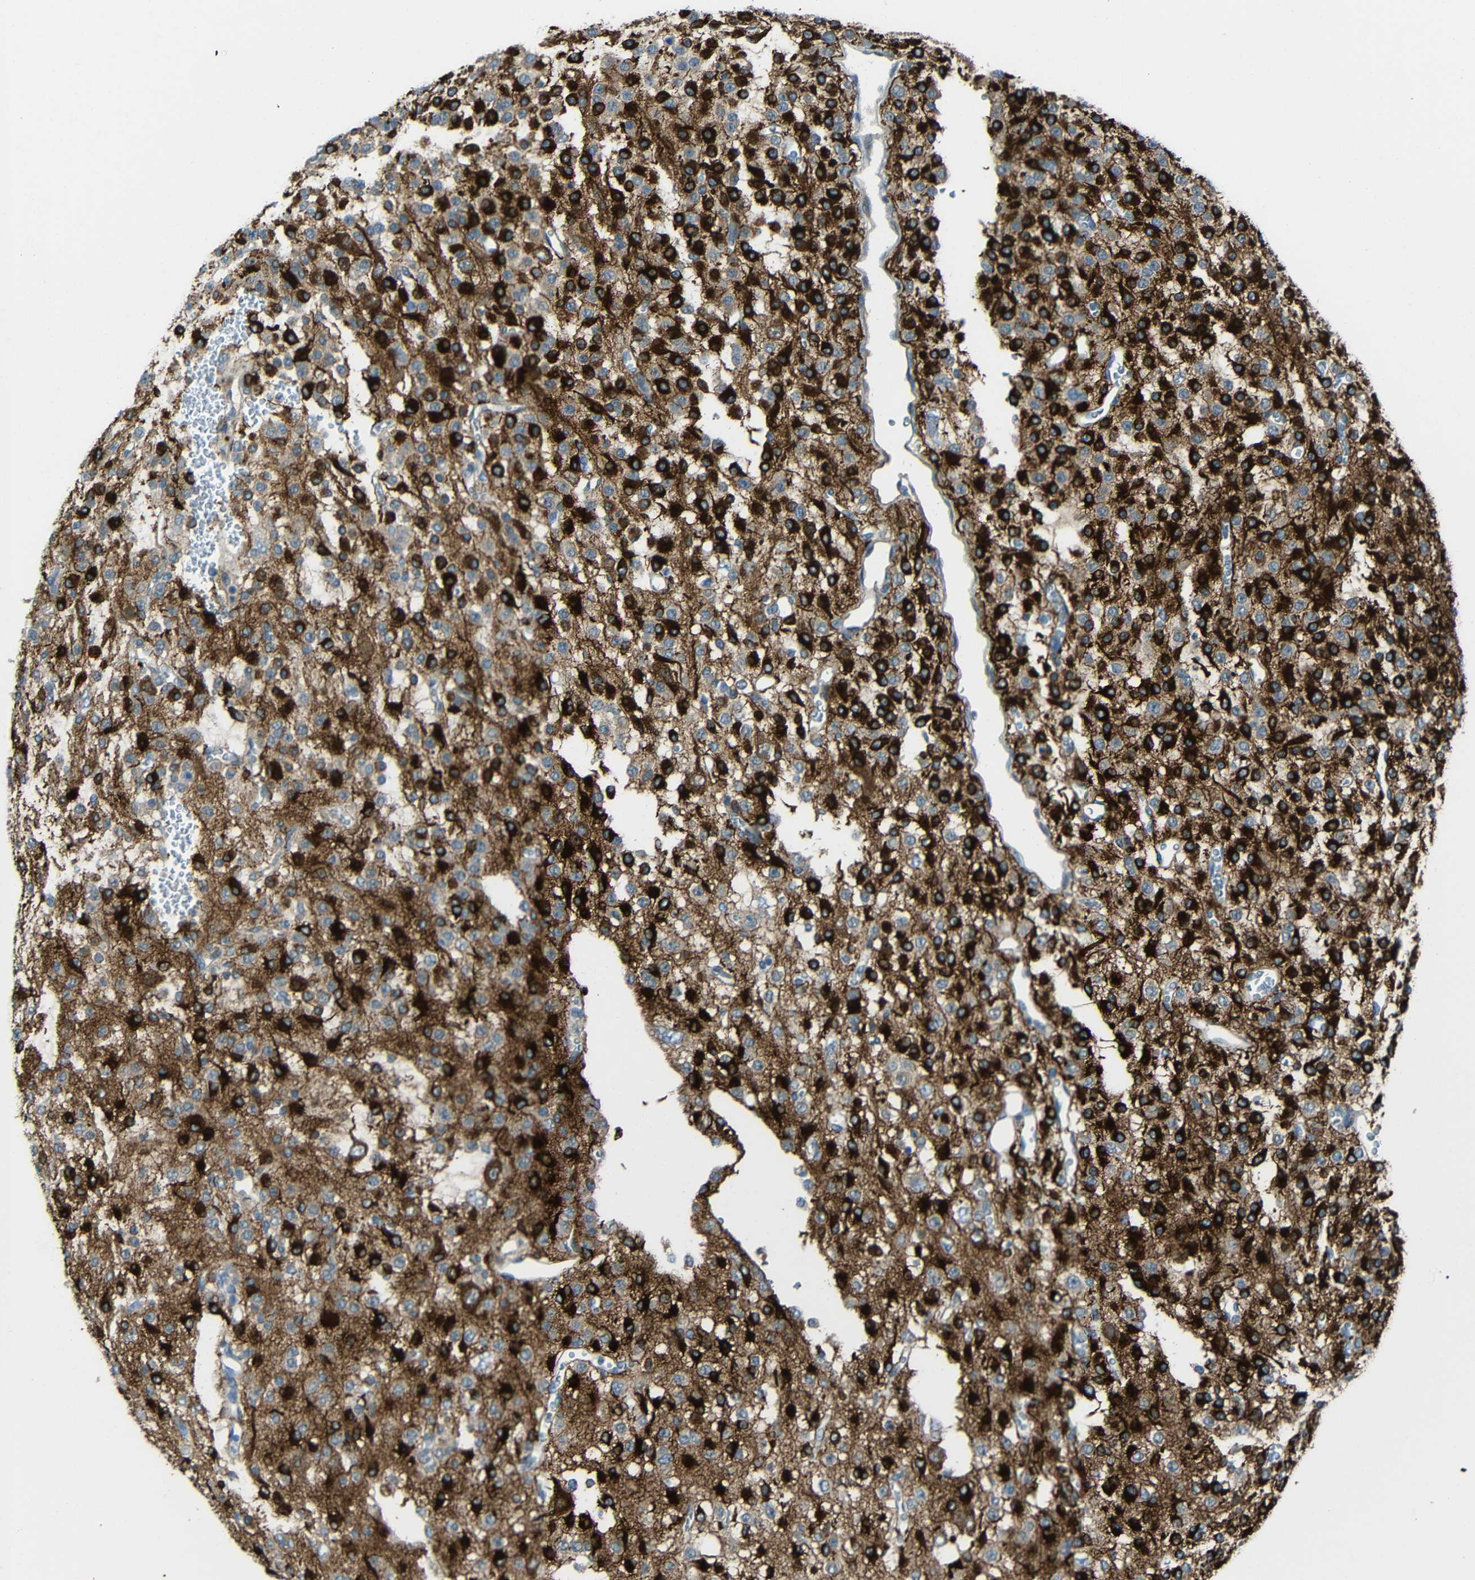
{"staining": {"intensity": "strong", "quantity": ">75%", "location": "cytoplasmic/membranous"}, "tissue": "glioma", "cell_type": "Tumor cells", "image_type": "cancer", "snomed": [{"axis": "morphology", "description": "Glioma, malignant, Low grade"}, {"axis": "topography", "description": "Brain"}], "caption": "Brown immunohistochemical staining in human malignant low-grade glioma reveals strong cytoplasmic/membranous positivity in about >75% of tumor cells.", "gene": "DCLK1", "patient": {"sex": "male", "age": 38}}